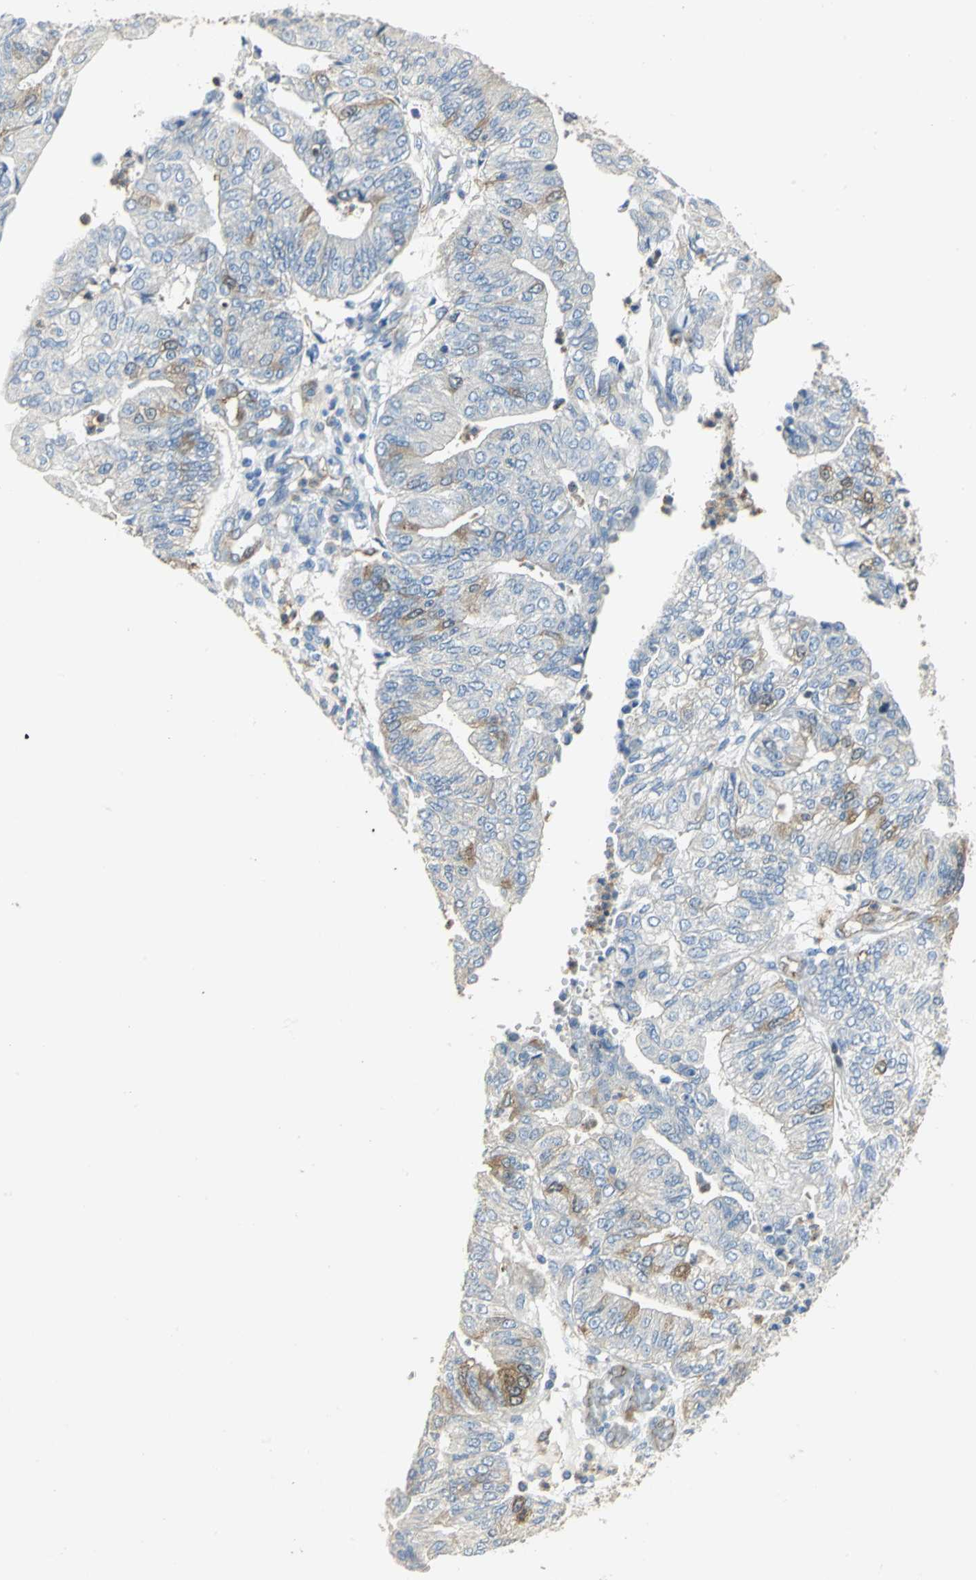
{"staining": {"intensity": "moderate", "quantity": "<25%", "location": "cytoplasmic/membranous"}, "tissue": "endometrial cancer", "cell_type": "Tumor cells", "image_type": "cancer", "snomed": [{"axis": "morphology", "description": "Adenocarcinoma, NOS"}, {"axis": "topography", "description": "Endometrium"}], "caption": "High-magnification brightfield microscopy of endometrial adenocarcinoma stained with DAB (3,3'-diaminobenzidine) (brown) and counterstained with hematoxylin (blue). tumor cells exhibit moderate cytoplasmic/membranous expression is appreciated in approximately<25% of cells.", "gene": "DLGAP5", "patient": {"sex": "female", "age": 59}}